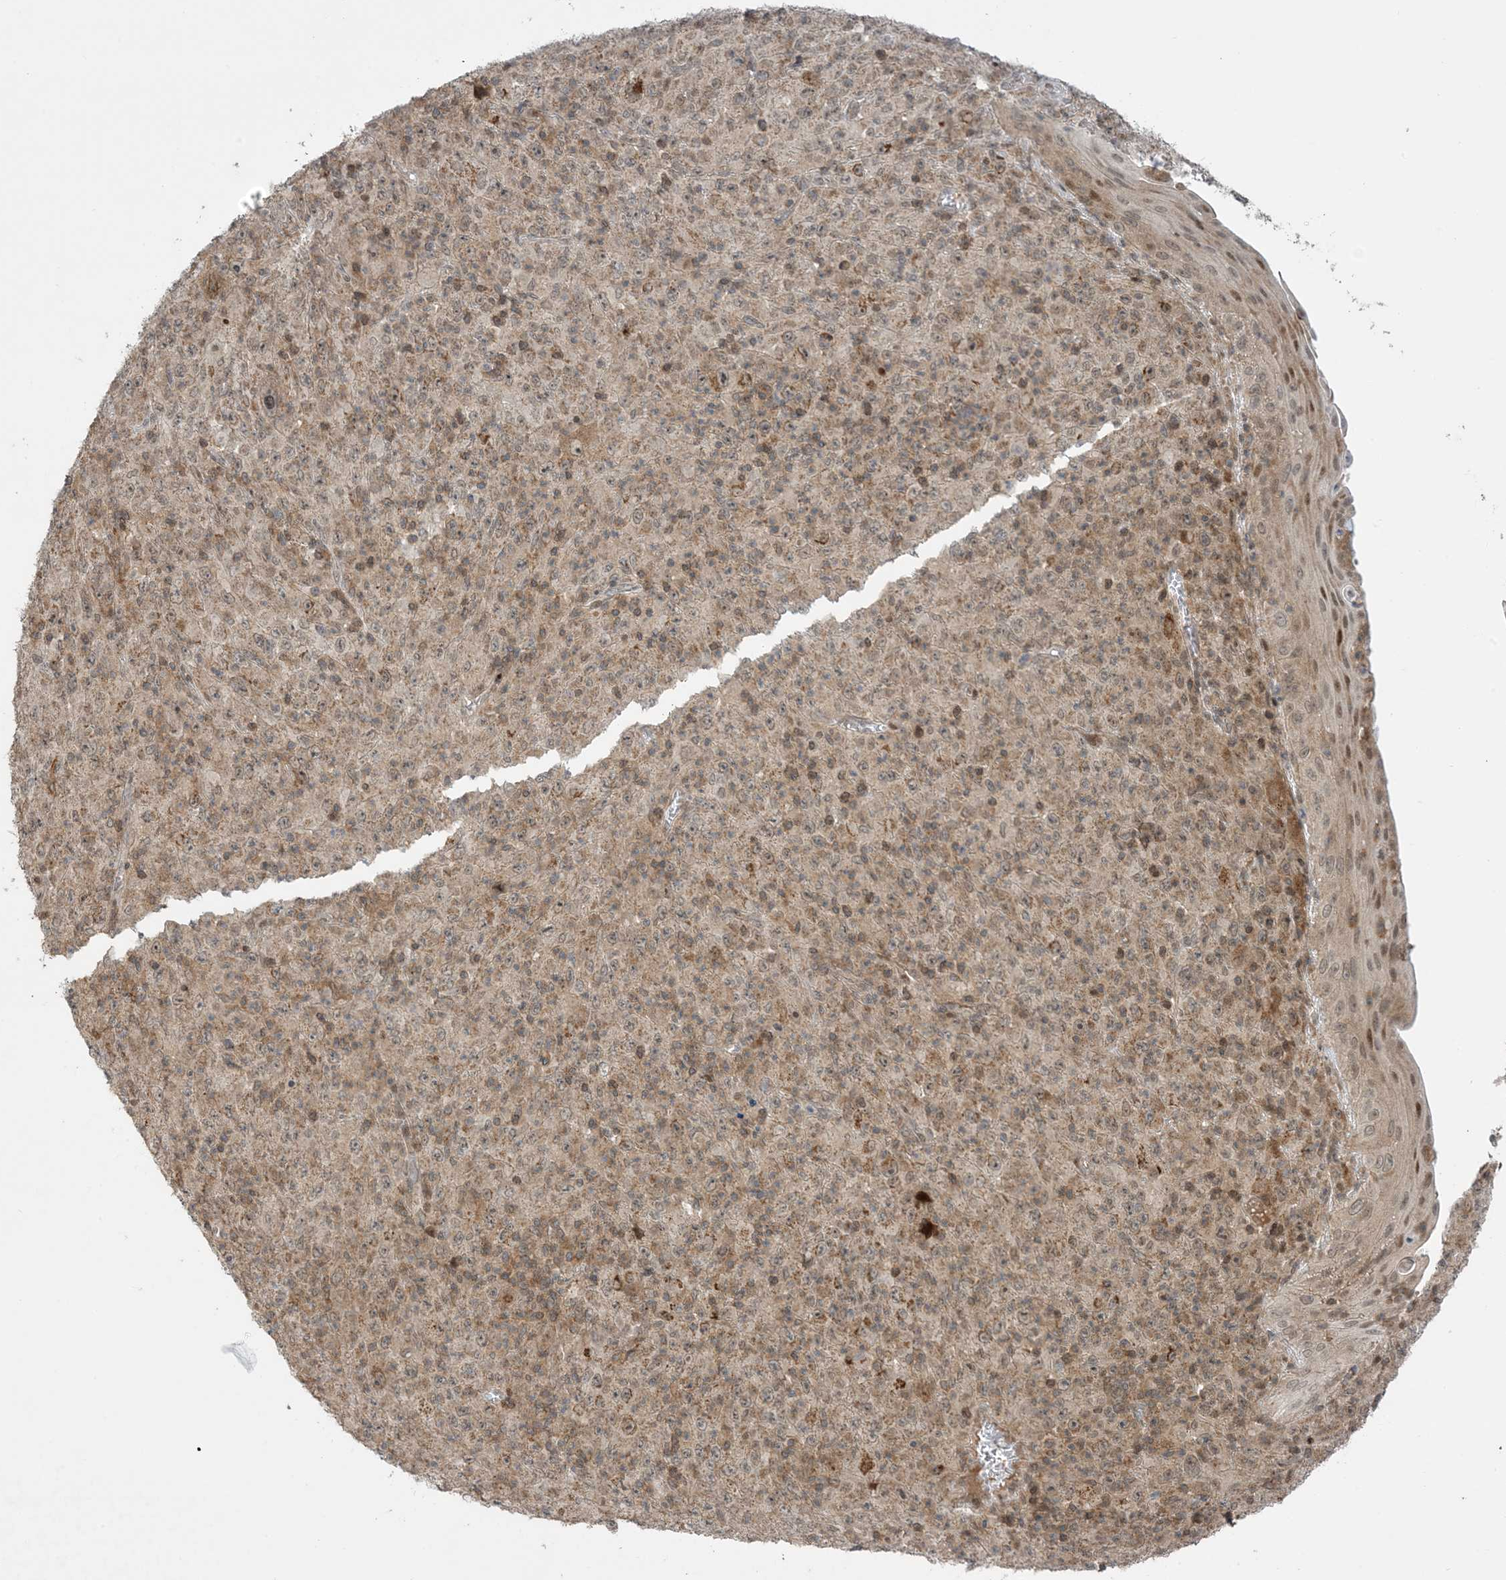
{"staining": {"intensity": "moderate", "quantity": "25%-75%", "location": "cytoplasmic/membranous"}, "tissue": "melanoma", "cell_type": "Tumor cells", "image_type": "cancer", "snomed": [{"axis": "morphology", "description": "Malignant melanoma, Metastatic site"}, {"axis": "topography", "description": "Skin"}], "caption": "Moderate cytoplasmic/membranous protein positivity is appreciated in about 25%-75% of tumor cells in melanoma.", "gene": "PHLDB2", "patient": {"sex": "female", "age": 56}}